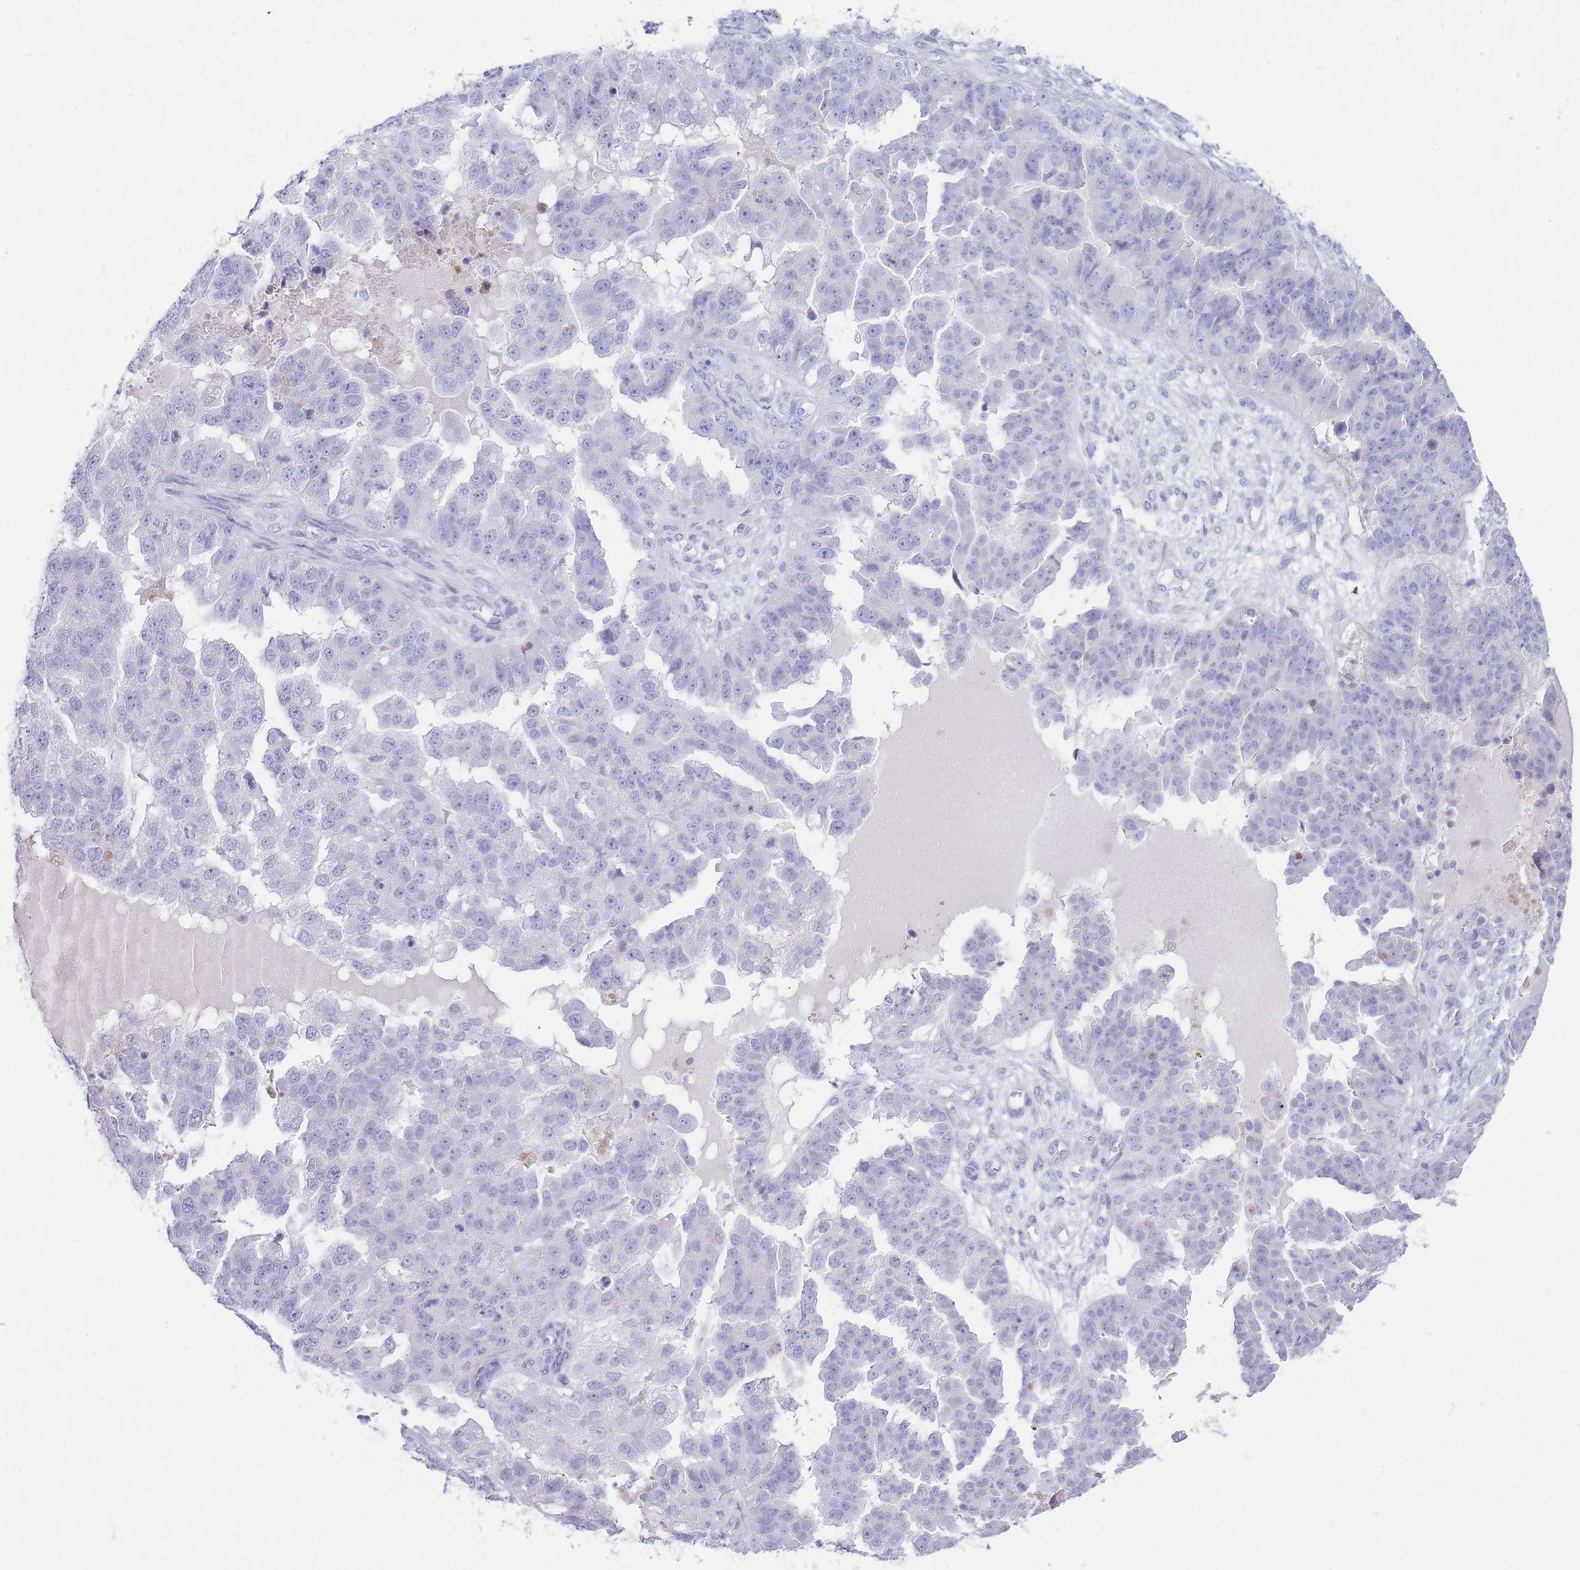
{"staining": {"intensity": "negative", "quantity": "none", "location": "none"}, "tissue": "ovarian cancer", "cell_type": "Tumor cells", "image_type": "cancer", "snomed": [{"axis": "morphology", "description": "Cystadenocarcinoma, serous, NOS"}, {"axis": "topography", "description": "Ovary"}], "caption": "Immunohistochemistry (IHC) micrograph of human serous cystadenocarcinoma (ovarian) stained for a protein (brown), which shows no positivity in tumor cells.", "gene": "NKX1-2", "patient": {"sex": "female", "age": 58}}